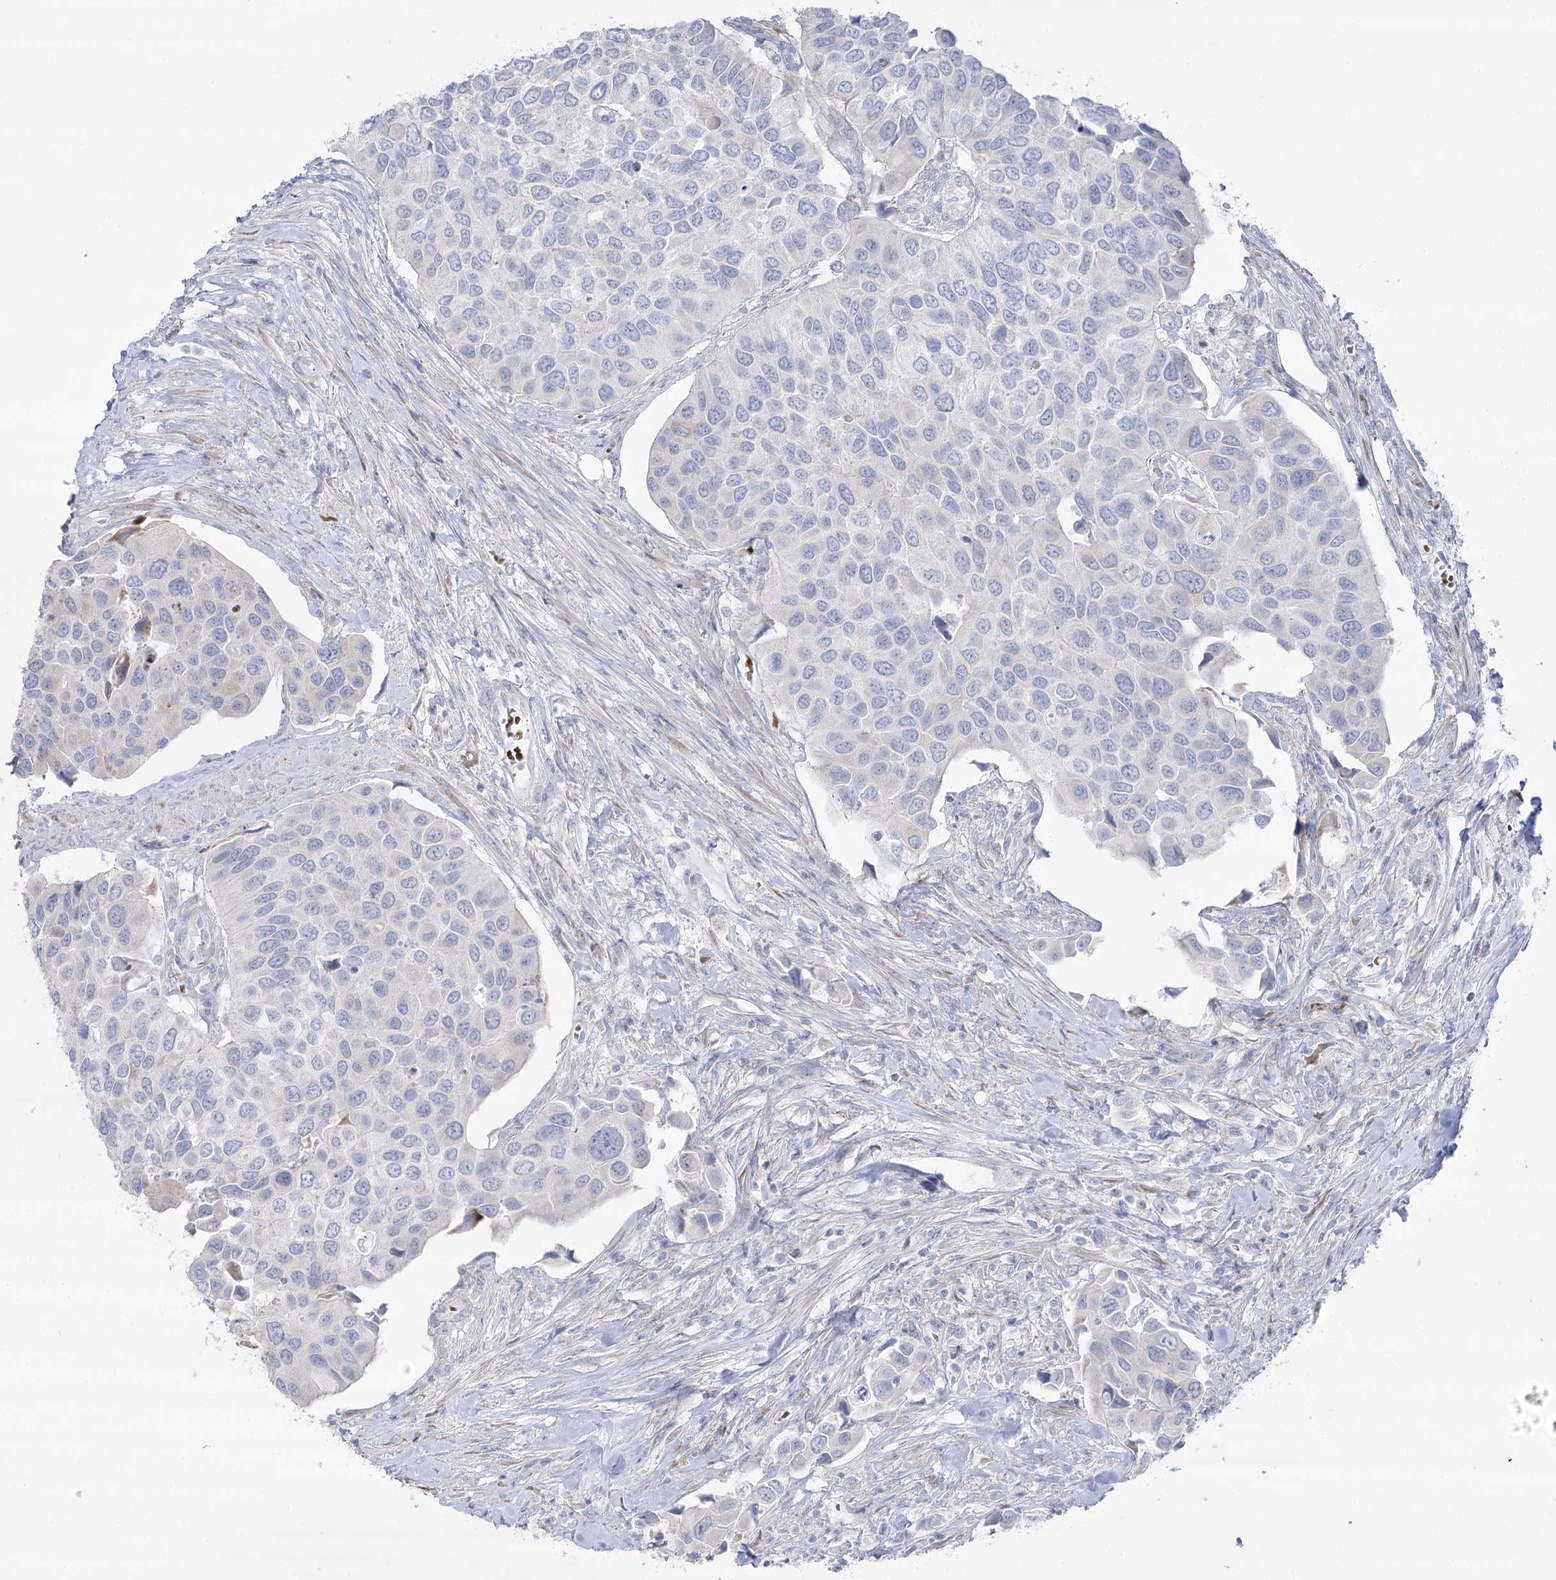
{"staining": {"intensity": "negative", "quantity": "none", "location": "none"}, "tissue": "urothelial cancer", "cell_type": "Tumor cells", "image_type": "cancer", "snomed": [{"axis": "morphology", "description": "Urothelial carcinoma, High grade"}, {"axis": "topography", "description": "Urinary bladder"}], "caption": "A high-resolution image shows IHC staining of high-grade urothelial carcinoma, which exhibits no significant expression in tumor cells. Brightfield microscopy of immunohistochemistry (IHC) stained with DAB (brown) and hematoxylin (blue), captured at high magnification.", "gene": "SIAE", "patient": {"sex": "male", "age": 74}}